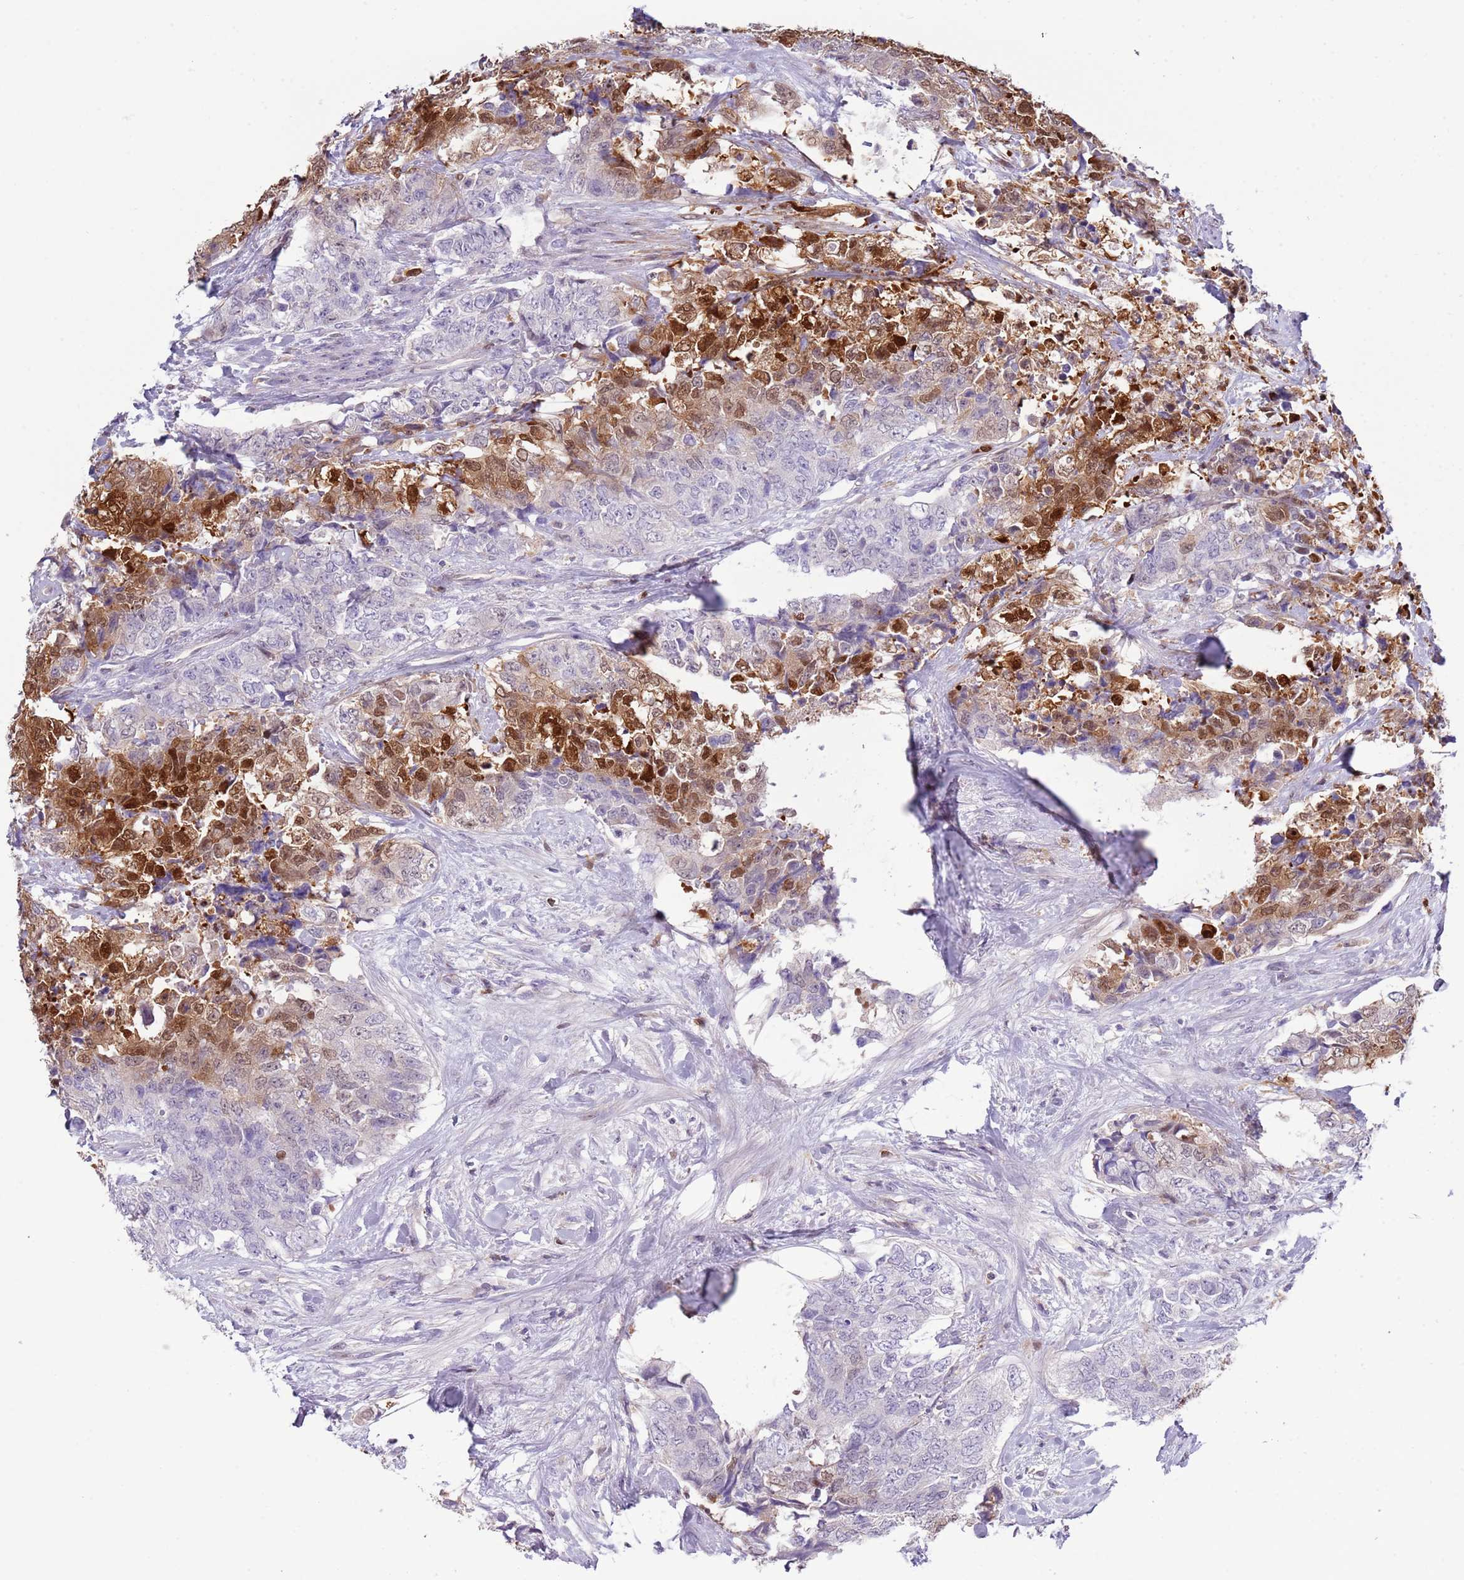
{"staining": {"intensity": "moderate", "quantity": "25%-75%", "location": "cytoplasmic/membranous,nuclear"}, "tissue": "urothelial cancer", "cell_type": "Tumor cells", "image_type": "cancer", "snomed": [{"axis": "morphology", "description": "Urothelial carcinoma, High grade"}, {"axis": "topography", "description": "Urinary bladder"}], "caption": "DAB immunohistochemical staining of human high-grade urothelial carcinoma shows moderate cytoplasmic/membranous and nuclear protein expression in approximately 25%-75% of tumor cells. (Brightfield microscopy of DAB IHC at high magnification).", "gene": "NBPF6", "patient": {"sex": "female", "age": 78}}